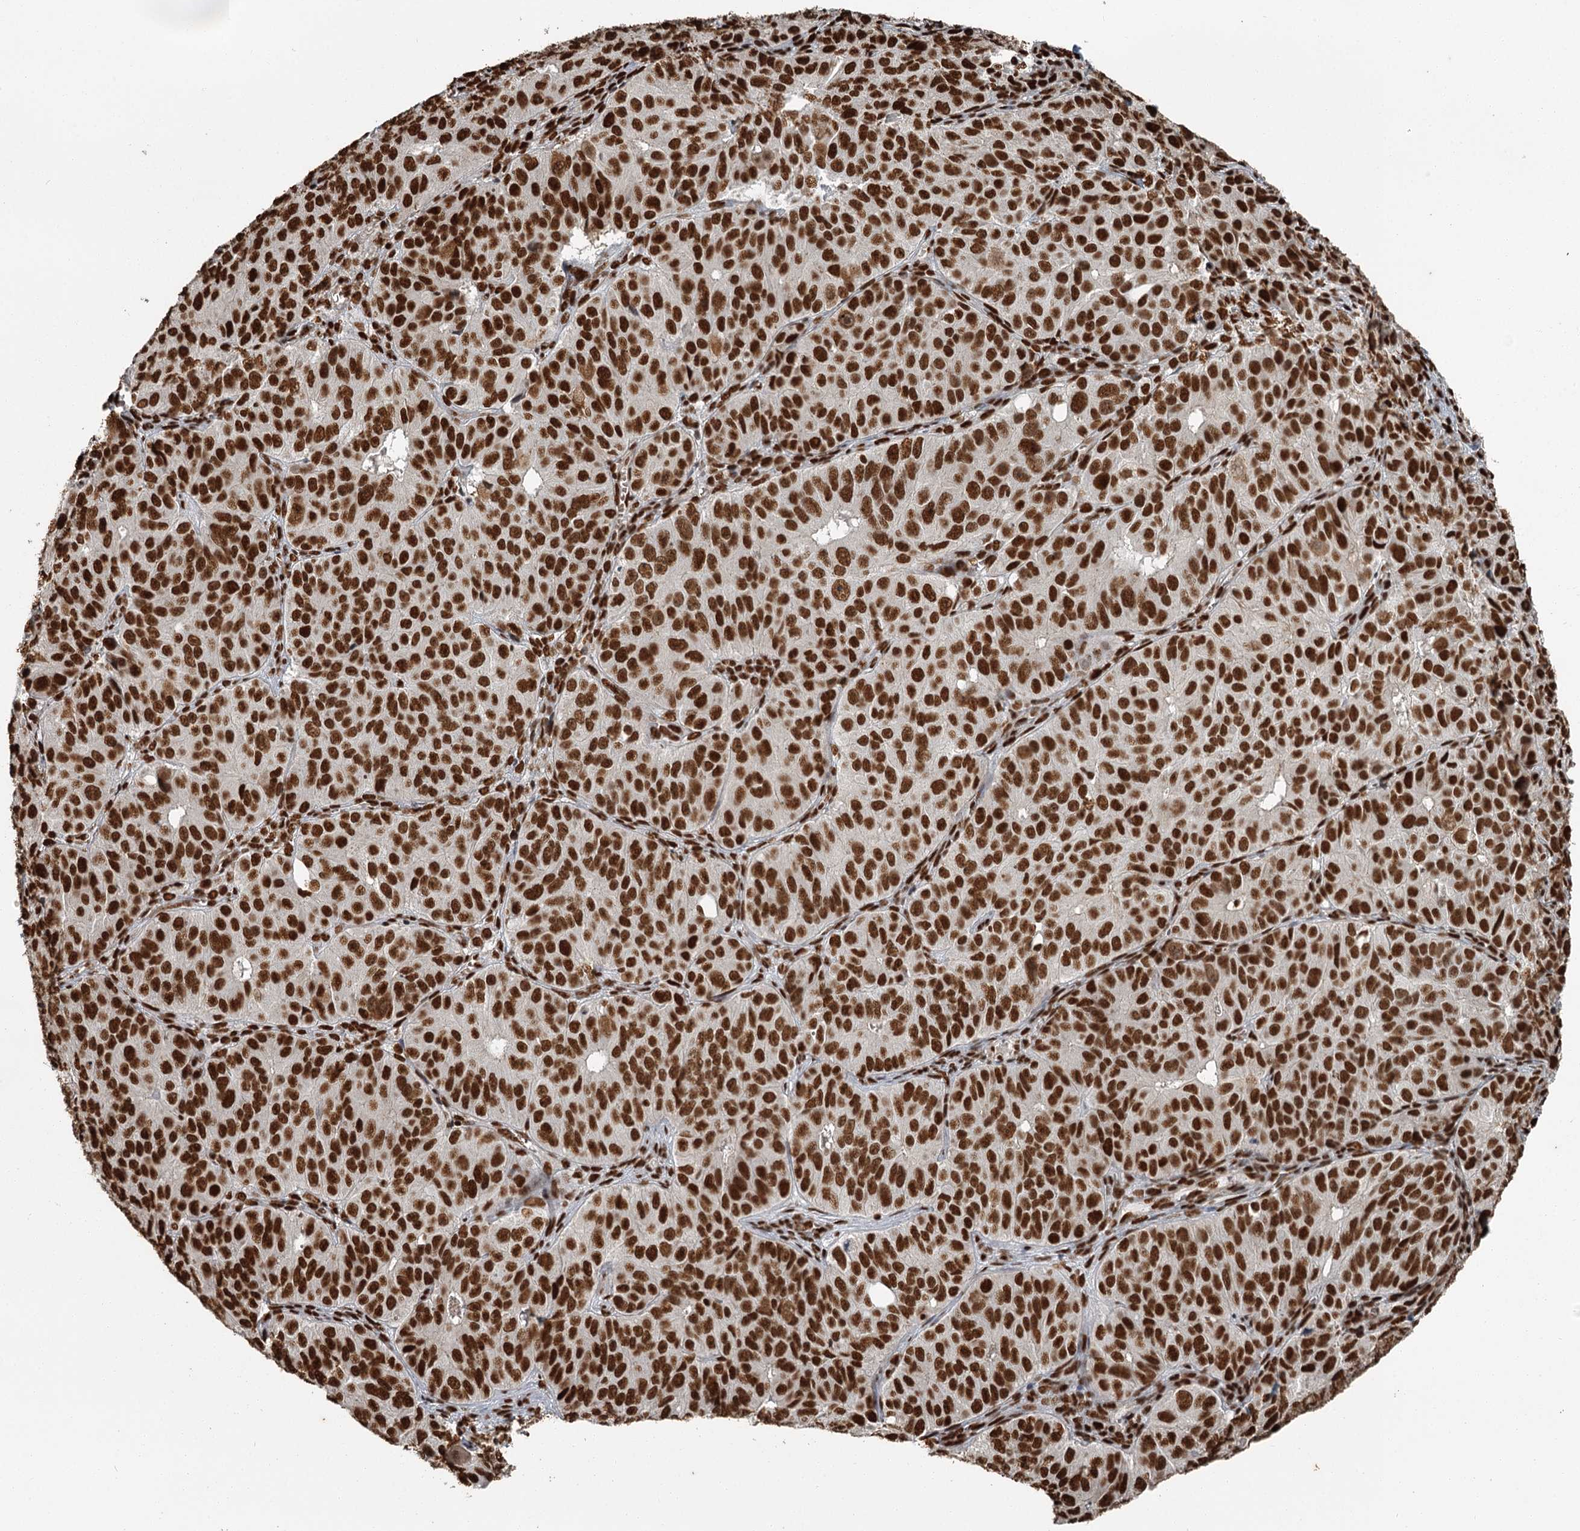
{"staining": {"intensity": "strong", "quantity": ">75%", "location": "nuclear"}, "tissue": "ovarian cancer", "cell_type": "Tumor cells", "image_type": "cancer", "snomed": [{"axis": "morphology", "description": "Carcinoma, endometroid"}, {"axis": "topography", "description": "Ovary"}], "caption": "There is high levels of strong nuclear staining in tumor cells of ovarian cancer, as demonstrated by immunohistochemical staining (brown color).", "gene": "RBBP7", "patient": {"sex": "female", "age": 51}}